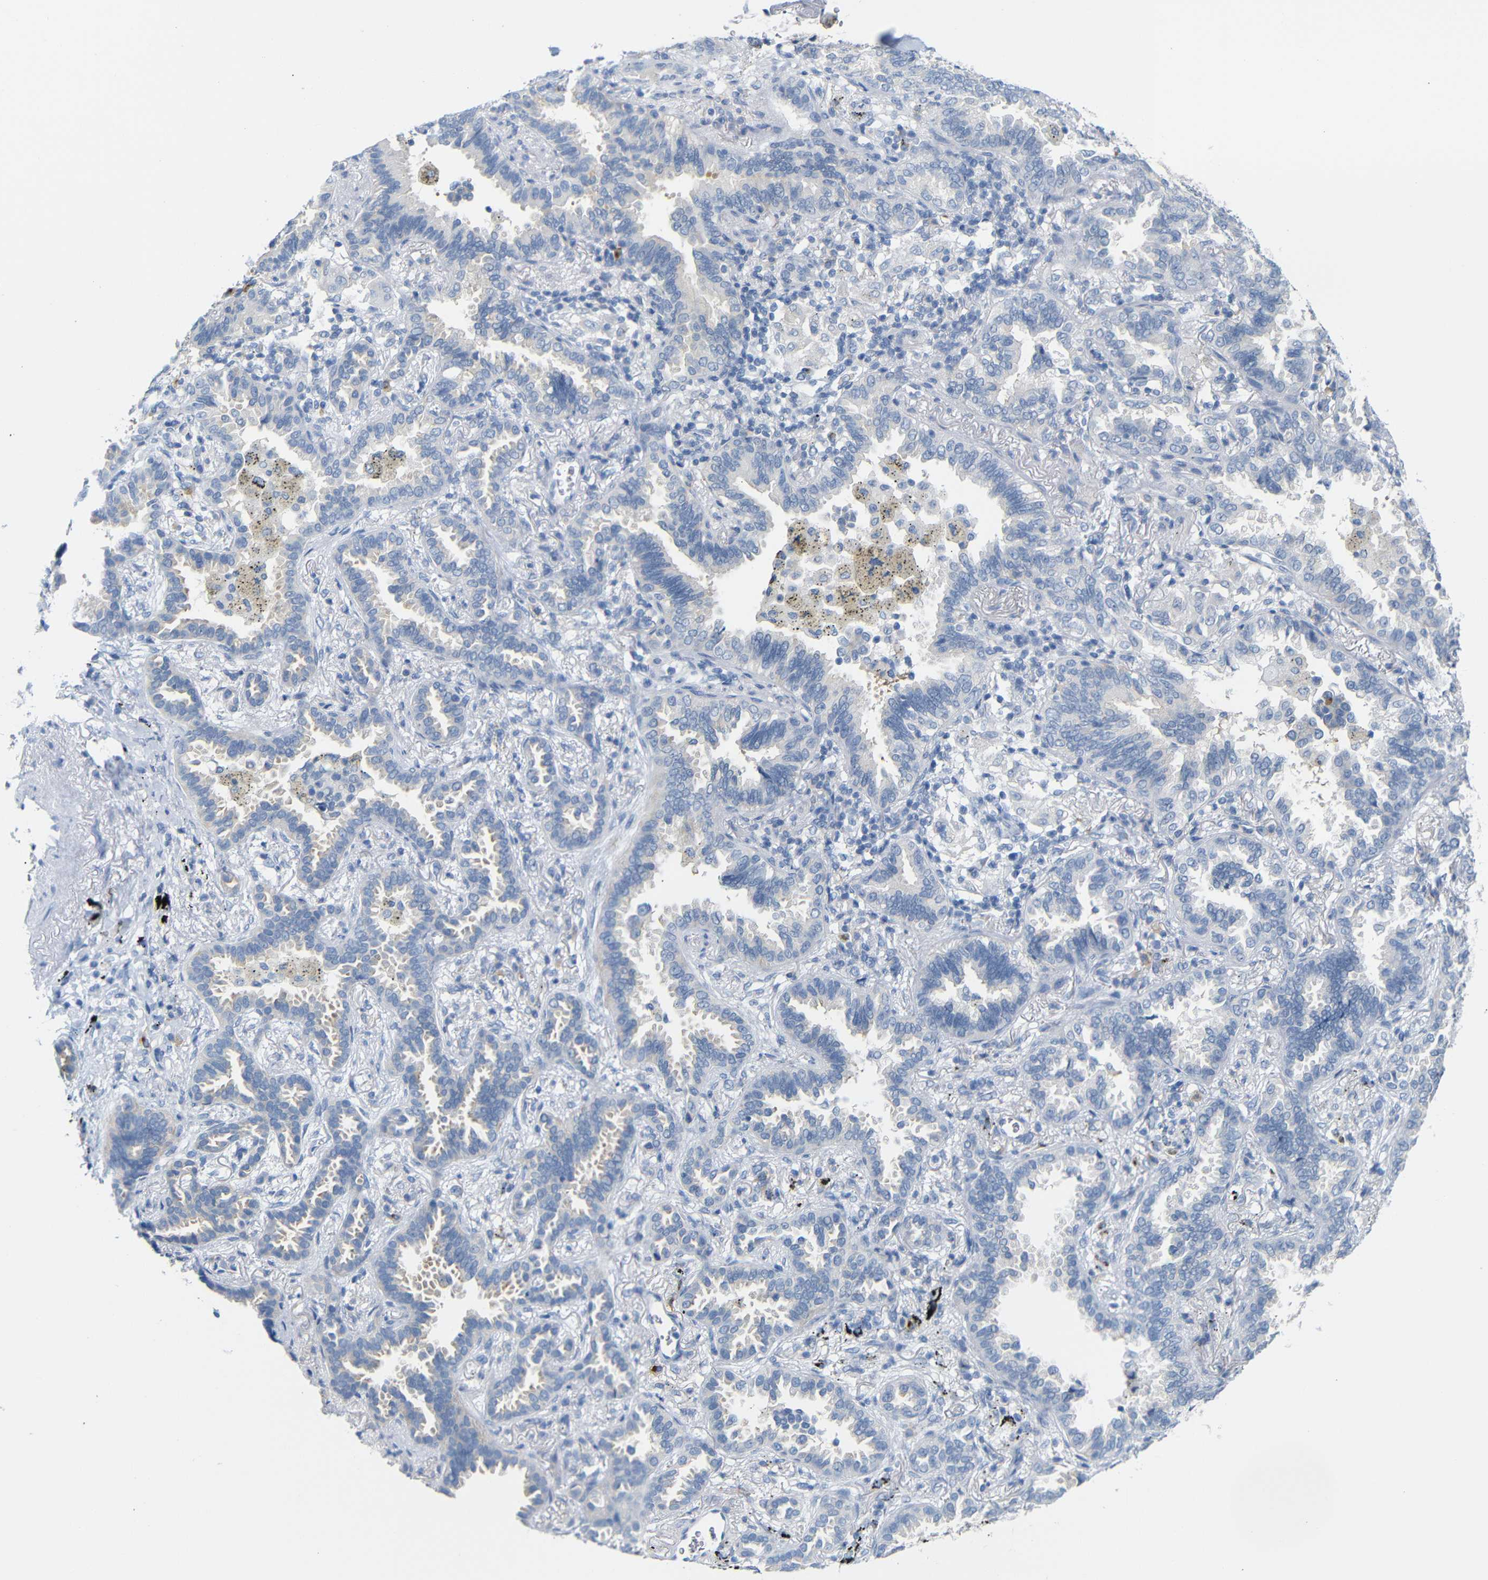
{"staining": {"intensity": "negative", "quantity": "none", "location": "none"}, "tissue": "lung cancer", "cell_type": "Tumor cells", "image_type": "cancer", "snomed": [{"axis": "morphology", "description": "Normal tissue, NOS"}, {"axis": "morphology", "description": "Adenocarcinoma, NOS"}, {"axis": "topography", "description": "Lung"}], "caption": "An image of human adenocarcinoma (lung) is negative for staining in tumor cells.", "gene": "FCRL1", "patient": {"sex": "male", "age": 59}}